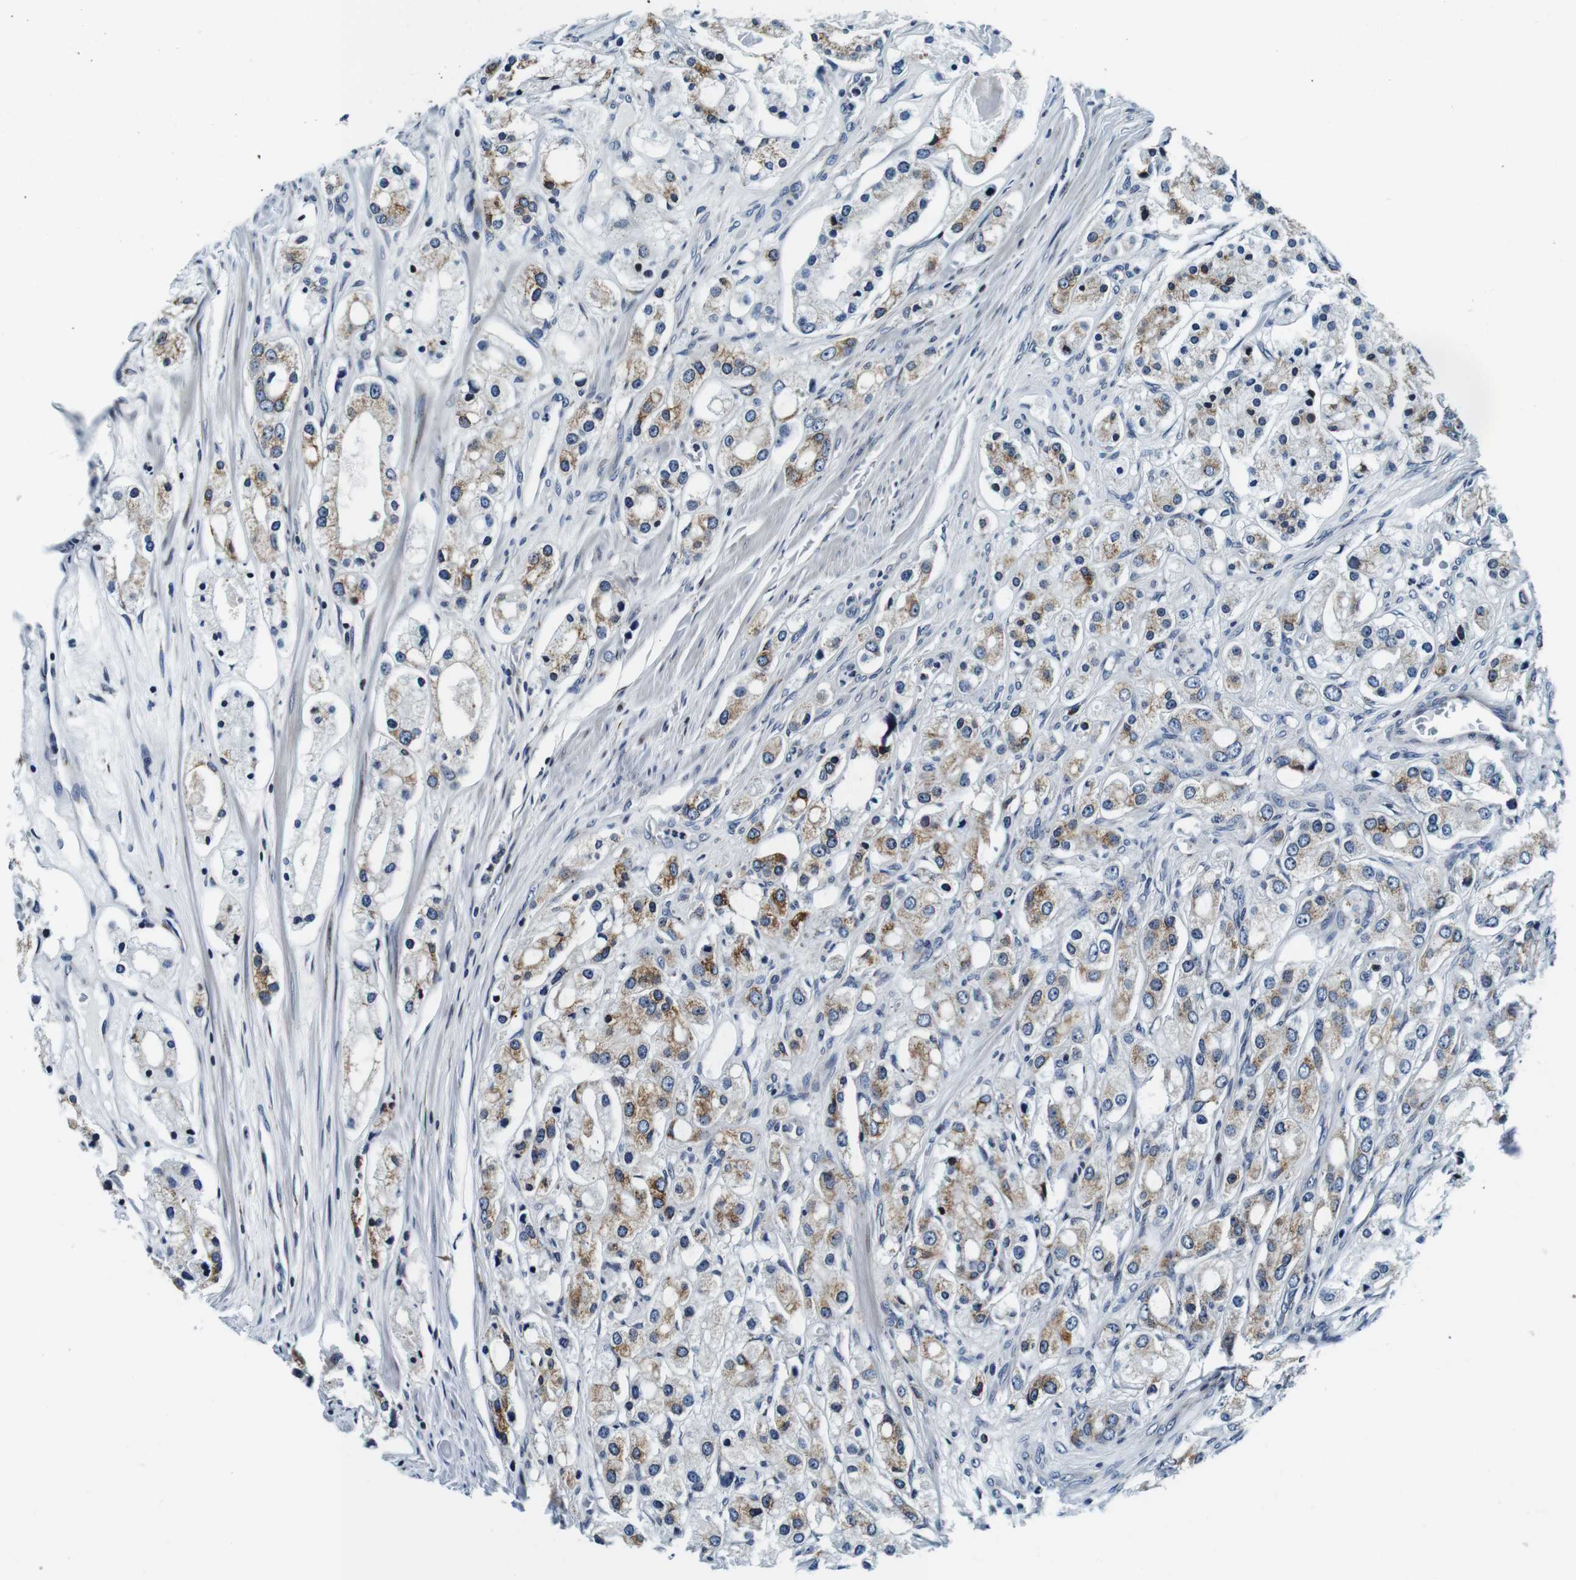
{"staining": {"intensity": "moderate", "quantity": "25%-75%", "location": "cytoplasmic/membranous"}, "tissue": "prostate cancer", "cell_type": "Tumor cells", "image_type": "cancer", "snomed": [{"axis": "morphology", "description": "Adenocarcinoma, High grade"}, {"axis": "topography", "description": "Prostate"}], "caption": "The micrograph reveals a brown stain indicating the presence of a protein in the cytoplasmic/membranous of tumor cells in prostate high-grade adenocarcinoma. Immunohistochemistry stains the protein in brown and the nuclei are stained blue.", "gene": "FAR2", "patient": {"sex": "male", "age": 65}}